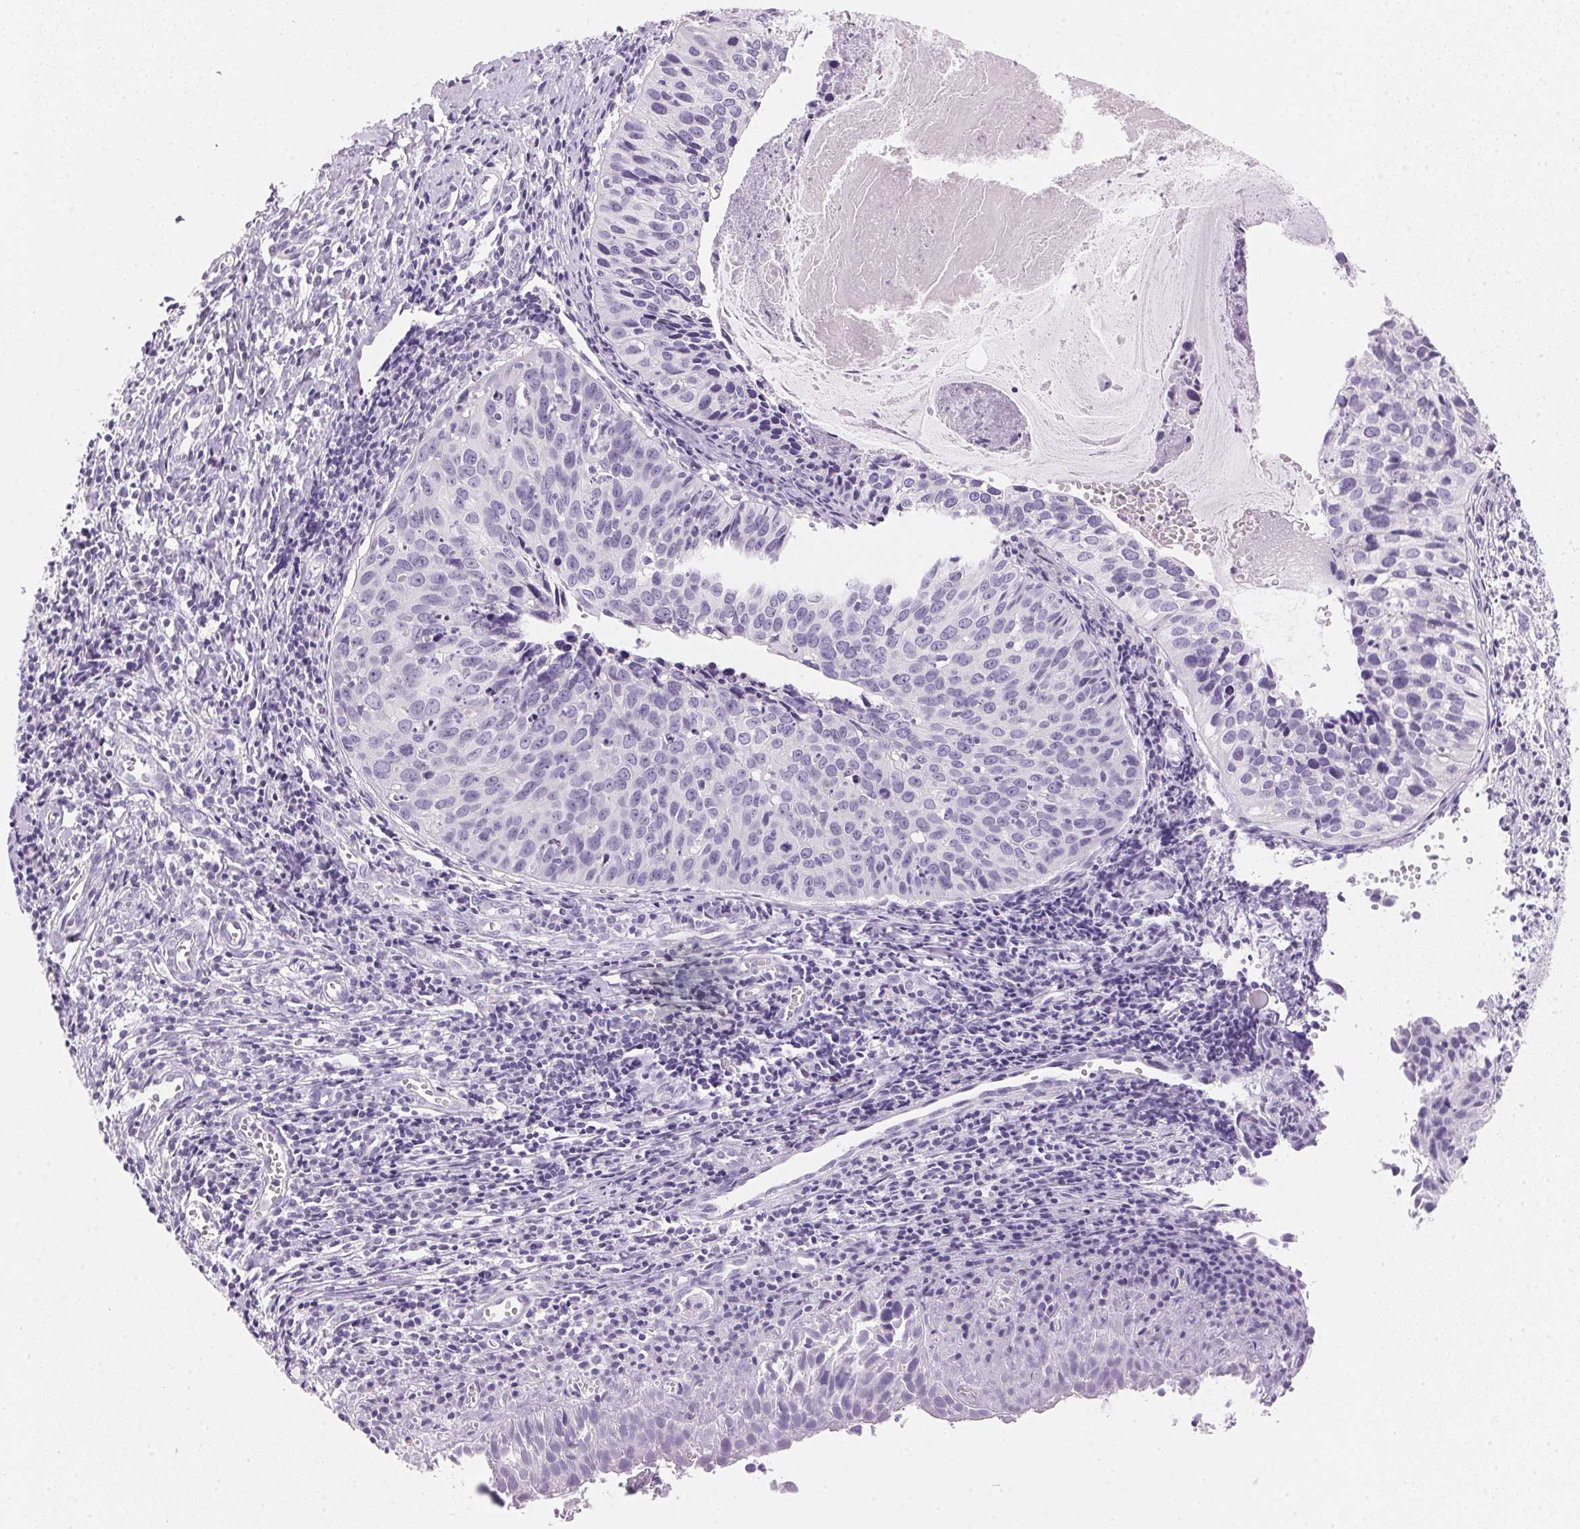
{"staining": {"intensity": "negative", "quantity": "none", "location": "none"}, "tissue": "cervical cancer", "cell_type": "Tumor cells", "image_type": "cancer", "snomed": [{"axis": "morphology", "description": "Squamous cell carcinoma, NOS"}, {"axis": "topography", "description": "Cervix"}], "caption": "Immunohistochemistry of human cervical squamous cell carcinoma demonstrates no expression in tumor cells. Brightfield microscopy of immunohistochemistry (IHC) stained with DAB (3,3'-diaminobenzidine) (brown) and hematoxylin (blue), captured at high magnification.", "gene": "IGFBP1", "patient": {"sex": "female", "age": 31}}